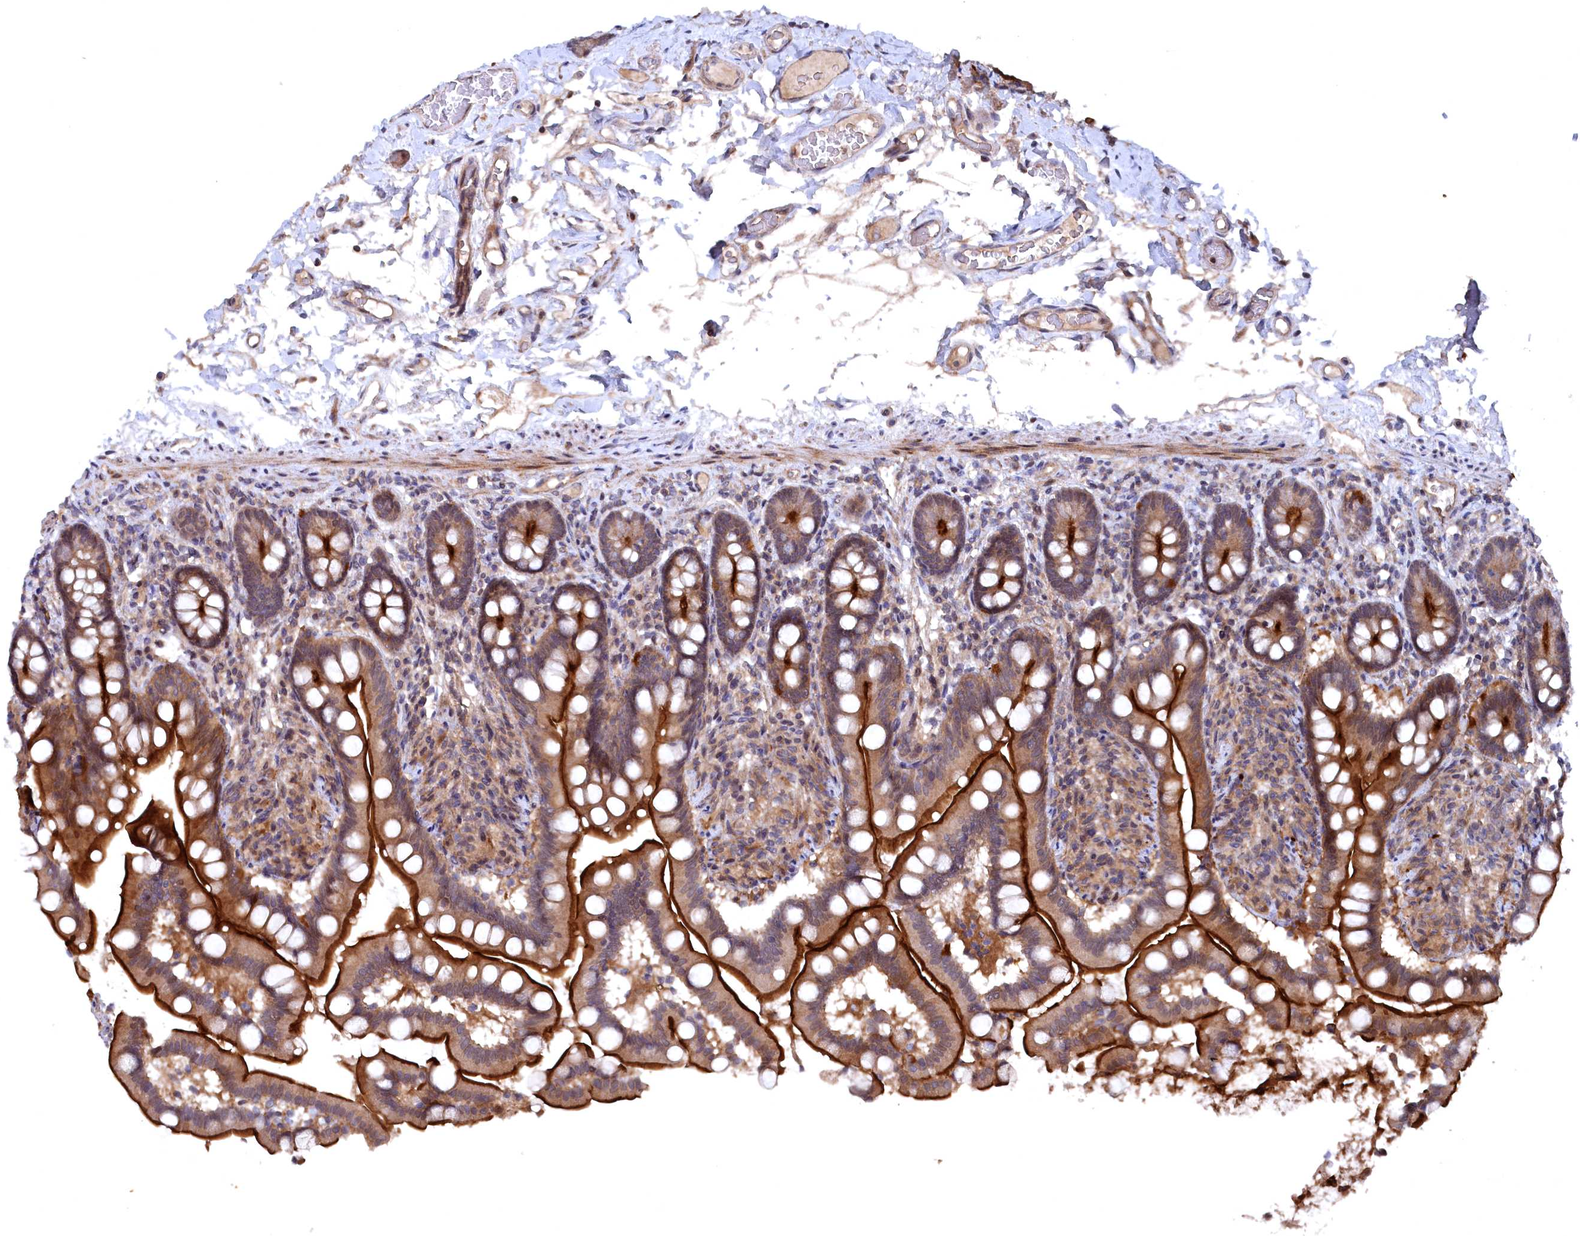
{"staining": {"intensity": "strong", "quantity": ">75%", "location": "cytoplasmic/membranous"}, "tissue": "small intestine", "cell_type": "Glandular cells", "image_type": "normal", "snomed": [{"axis": "morphology", "description": "Normal tissue, NOS"}, {"axis": "topography", "description": "Small intestine"}], "caption": "Immunohistochemical staining of normal human small intestine reveals high levels of strong cytoplasmic/membranous staining in about >75% of glandular cells.", "gene": "TMC5", "patient": {"sex": "female", "age": 64}}